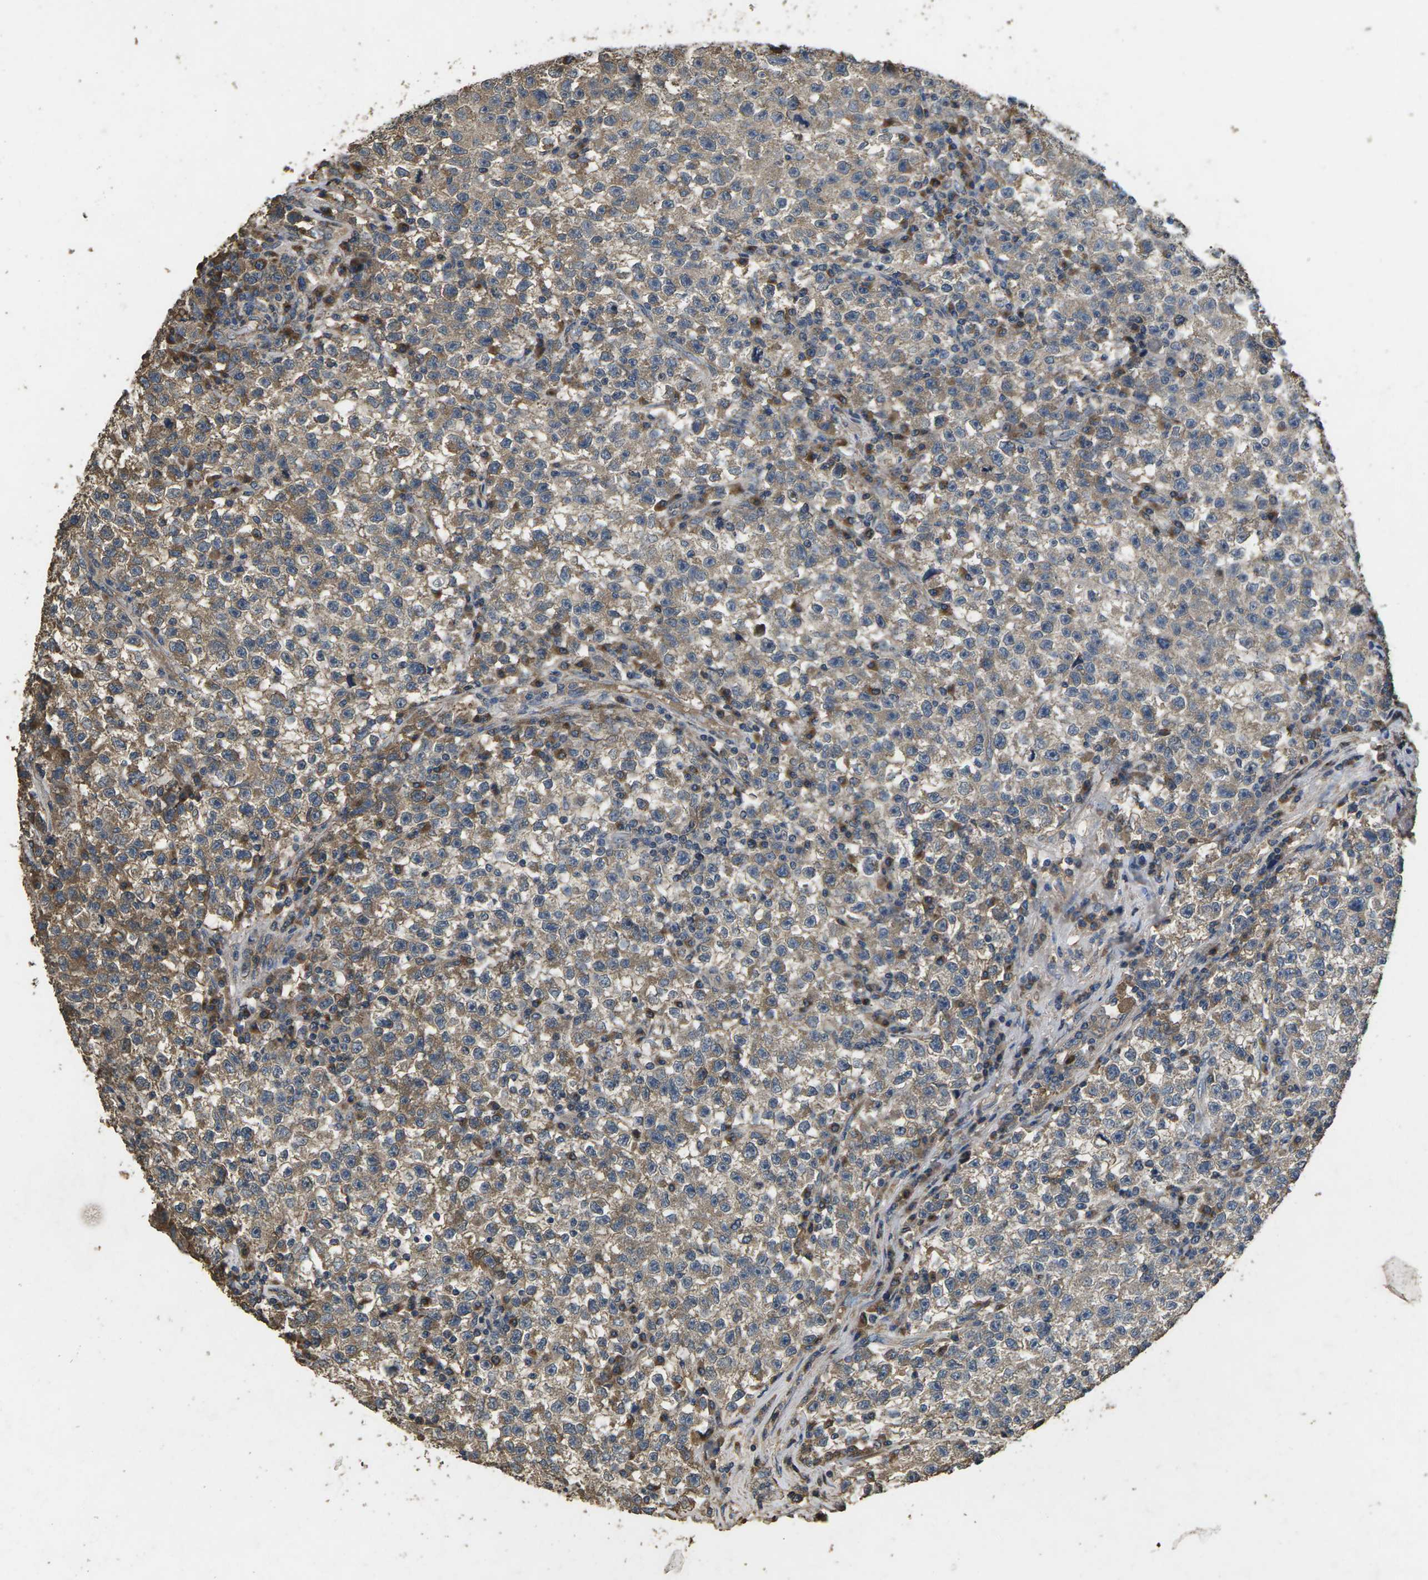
{"staining": {"intensity": "weak", "quantity": "25%-75%", "location": "cytoplasmic/membranous"}, "tissue": "testis cancer", "cell_type": "Tumor cells", "image_type": "cancer", "snomed": [{"axis": "morphology", "description": "Seminoma, NOS"}, {"axis": "topography", "description": "Testis"}], "caption": "Testis cancer stained for a protein demonstrates weak cytoplasmic/membranous positivity in tumor cells.", "gene": "B4GAT1", "patient": {"sex": "male", "age": 22}}